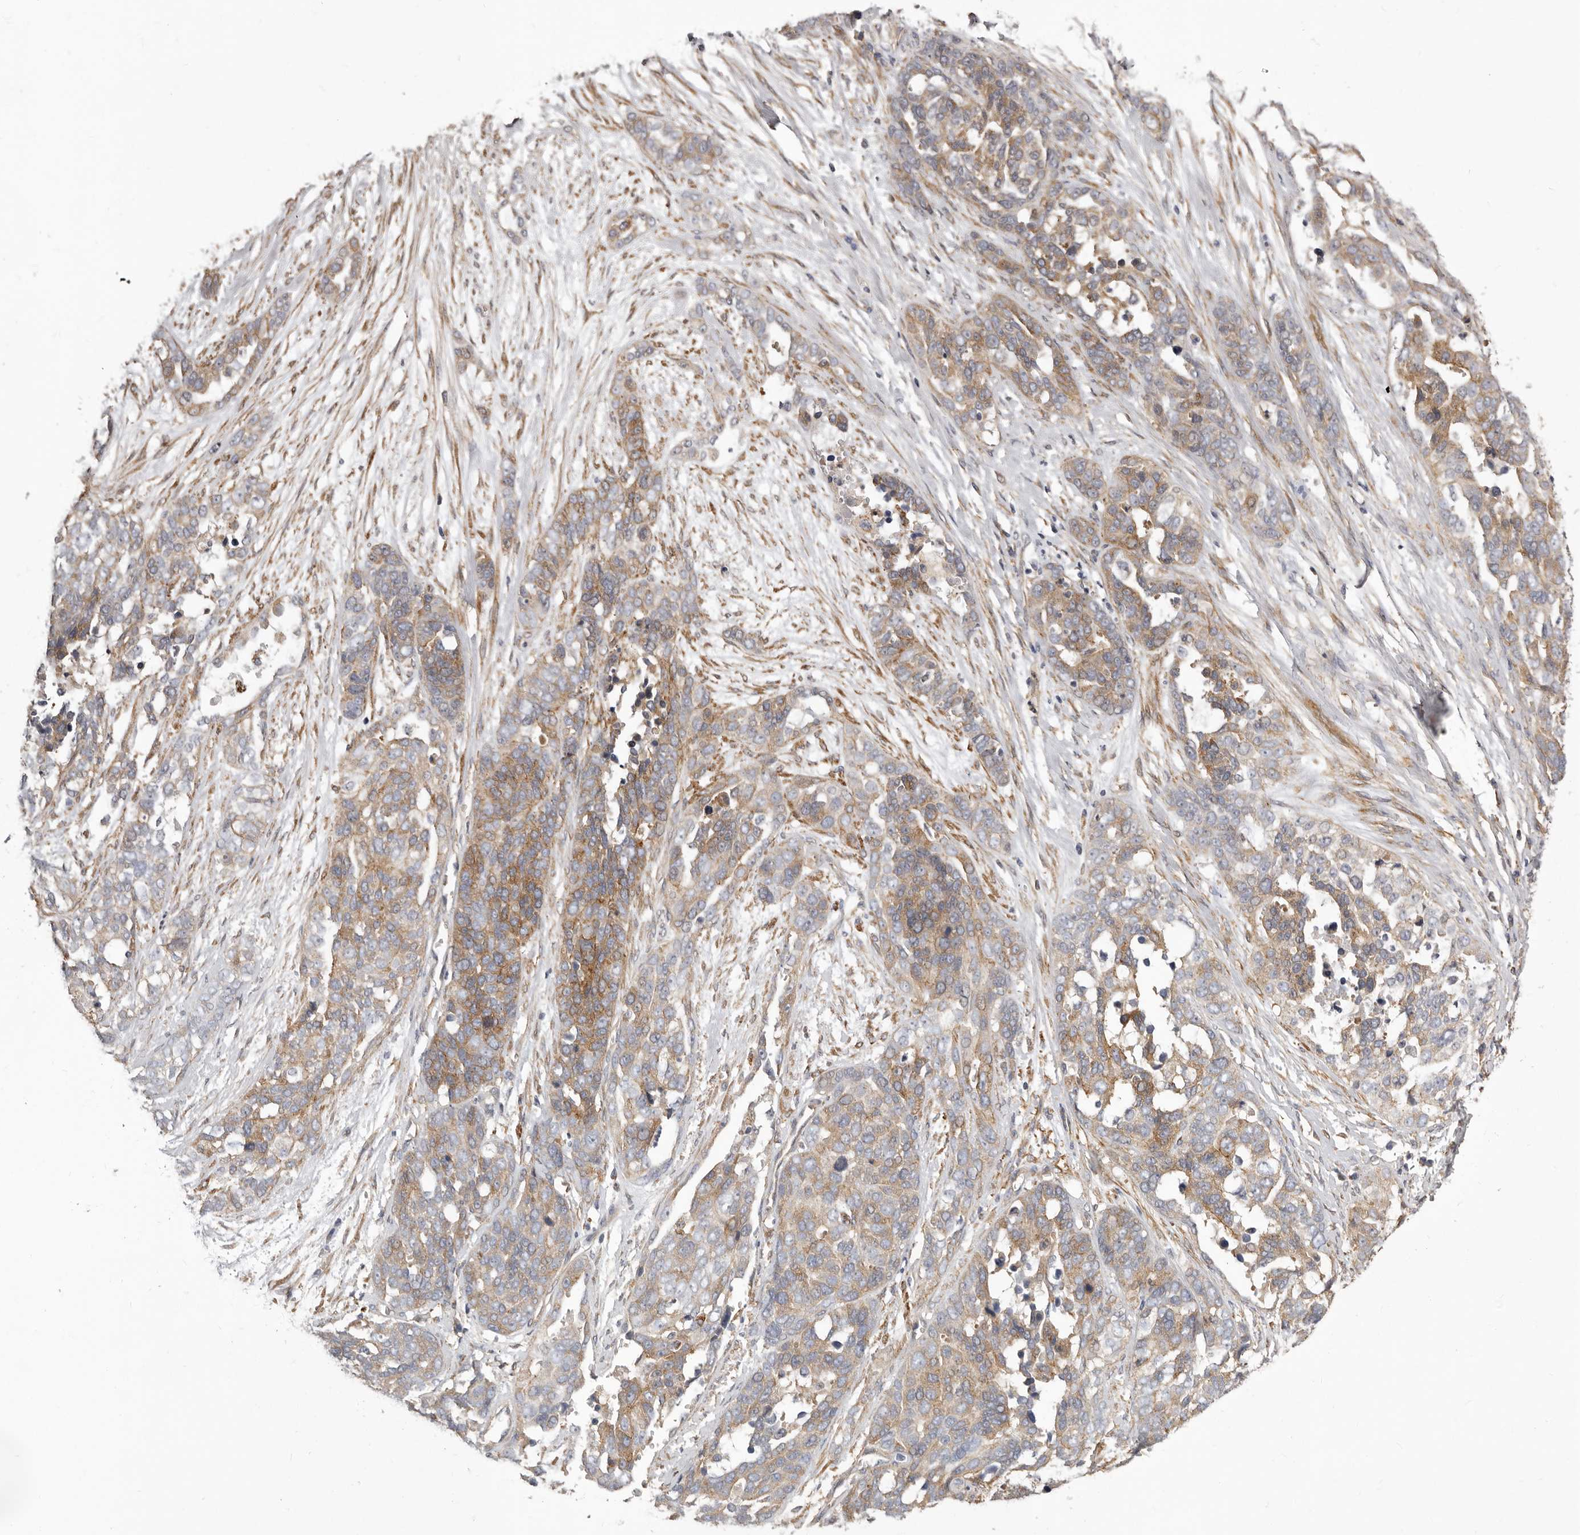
{"staining": {"intensity": "moderate", "quantity": ">75%", "location": "cytoplasmic/membranous"}, "tissue": "ovarian cancer", "cell_type": "Tumor cells", "image_type": "cancer", "snomed": [{"axis": "morphology", "description": "Cystadenocarcinoma, serous, NOS"}, {"axis": "topography", "description": "Ovary"}], "caption": "Ovarian serous cystadenocarcinoma tissue displays moderate cytoplasmic/membranous expression in approximately >75% of tumor cells", "gene": "ENAH", "patient": {"sex": "female", "age": 44}}